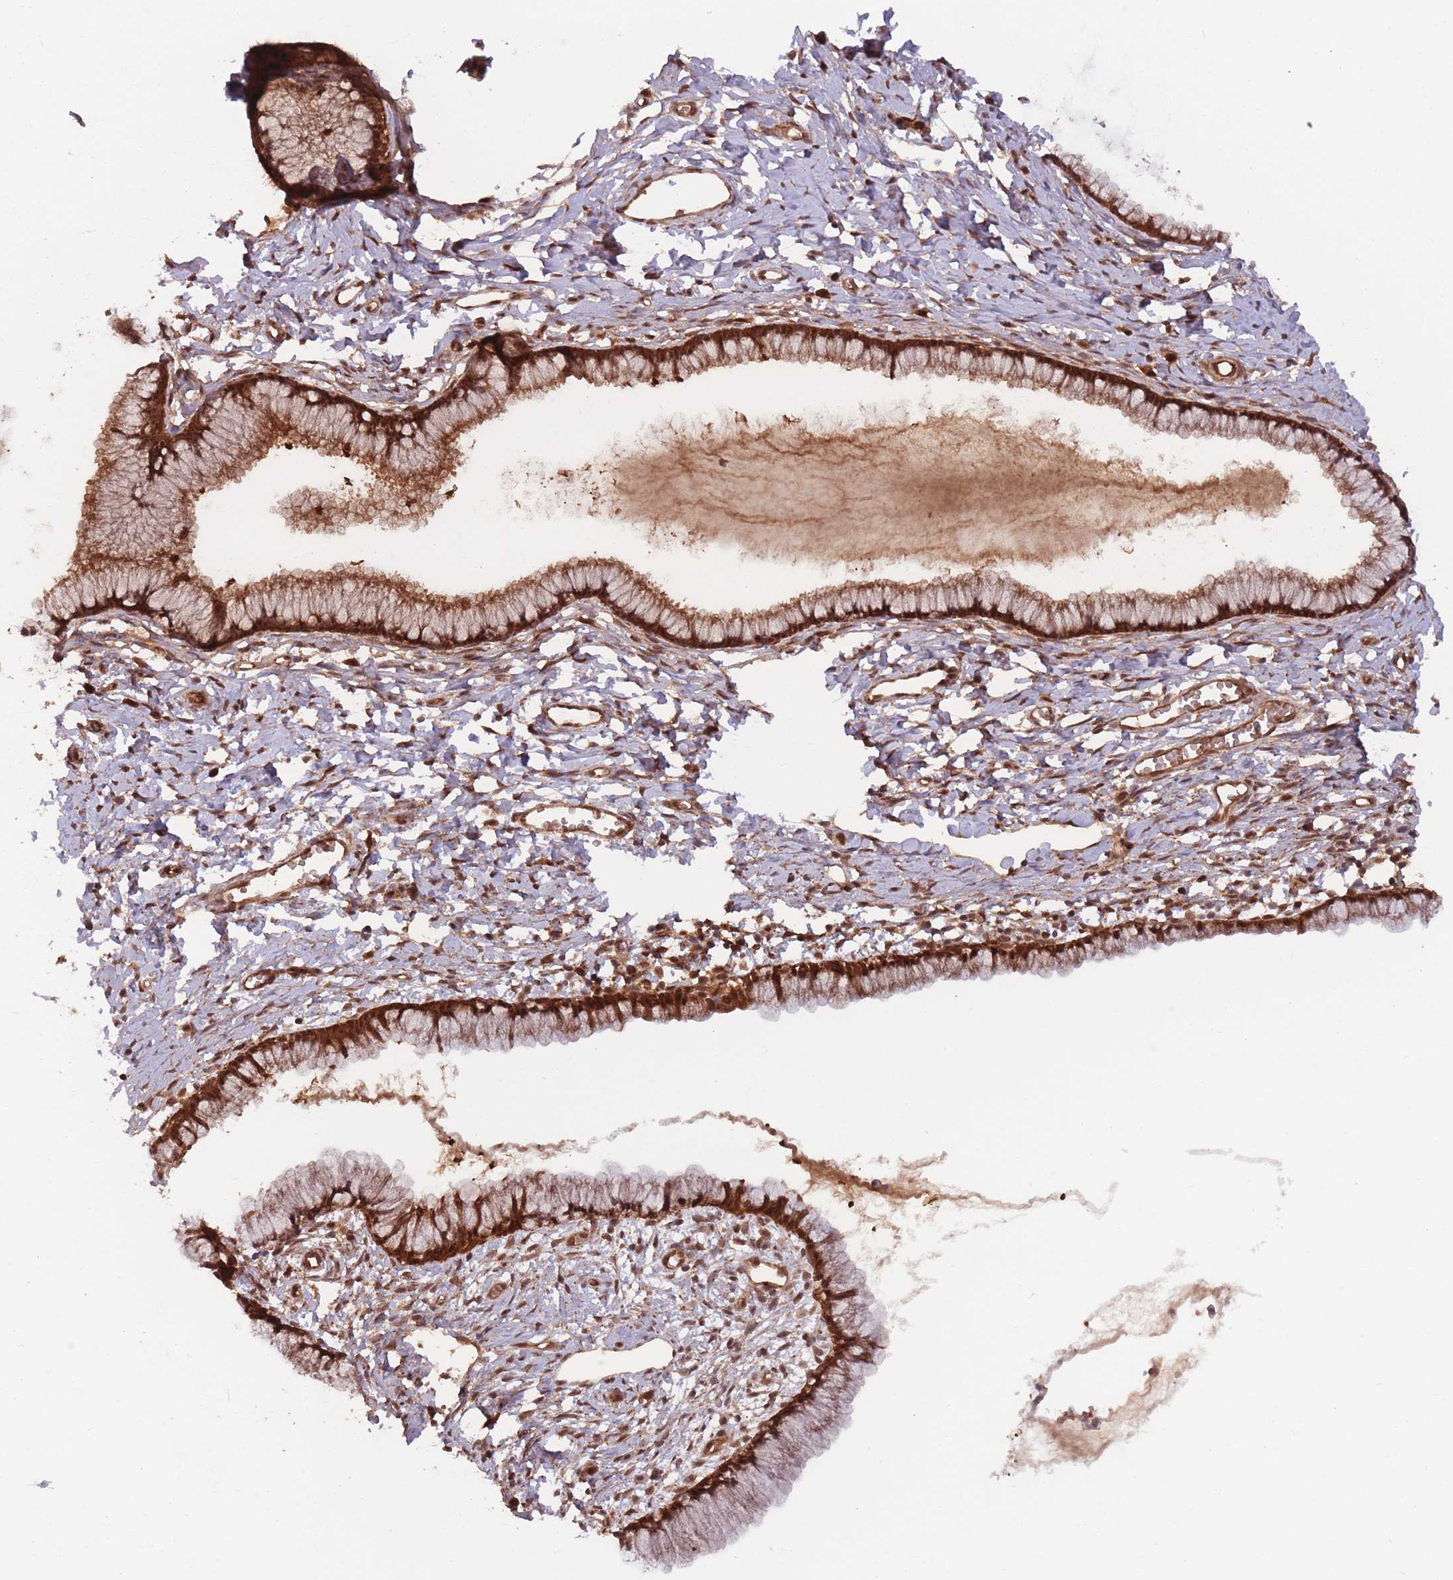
{"staining": {"intensity": "strong", "quantity": ">75%", "location": "cytoplasmic/membranous,nuclear"}, "tissue": "cervix", "cell_type": "Glandular cells", "image_type": "normal", "snomed": [{"axis": "morphology", "description": "Normal tissue, NOS"}, {"axis": "topography", "description": "Cervix"}], "caption": "A brown stain highlights strong cytoplasmic/membranous,nuclear staining of a protein in glandular cells of normal cervix.", "gene": "PODXL2", "patient": {"sex": "female", "age": 40}}